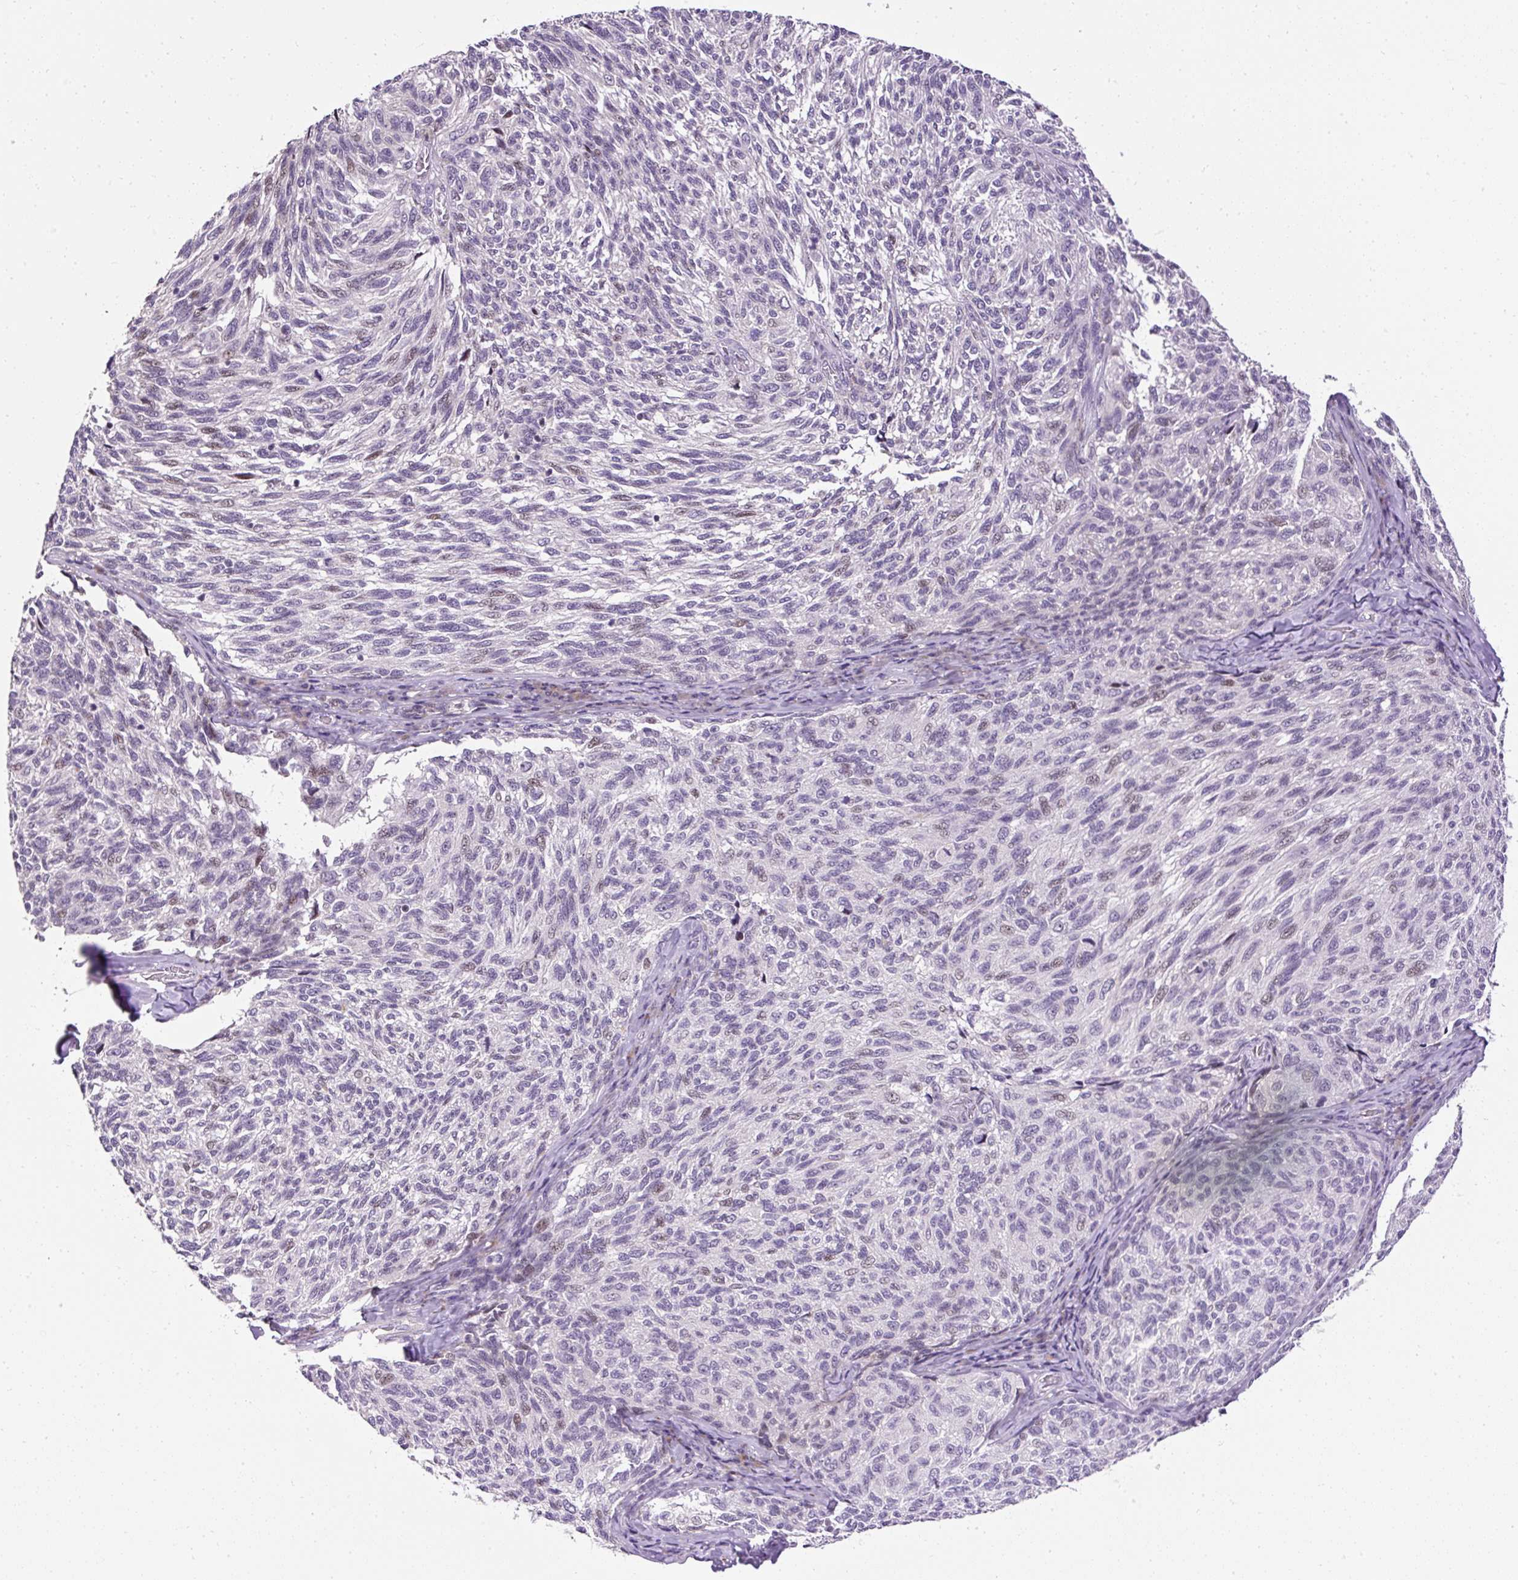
{"staining": {"intensity": "moderate", "quantity": "<25%", "location": "nuclear"}, "tissue": "melanoma", "cell_type": "Tumor cells", "image_type": "cancer", "snomed": [{"axis": "morphology", "description": "Malignant melanoma, NOS"}, {"axis": "topography", "description": "Skin"}], "caption": "This micrograph displays malignant melanoma stained with immunohistochemistry to label a protein in brown. The nuclear of tumor cells show moderate positivity for the protein. Nuclei are counter-stained blue.", "gene": "ARHGEF18", "patient": {"sex": "female", "age": 73}}